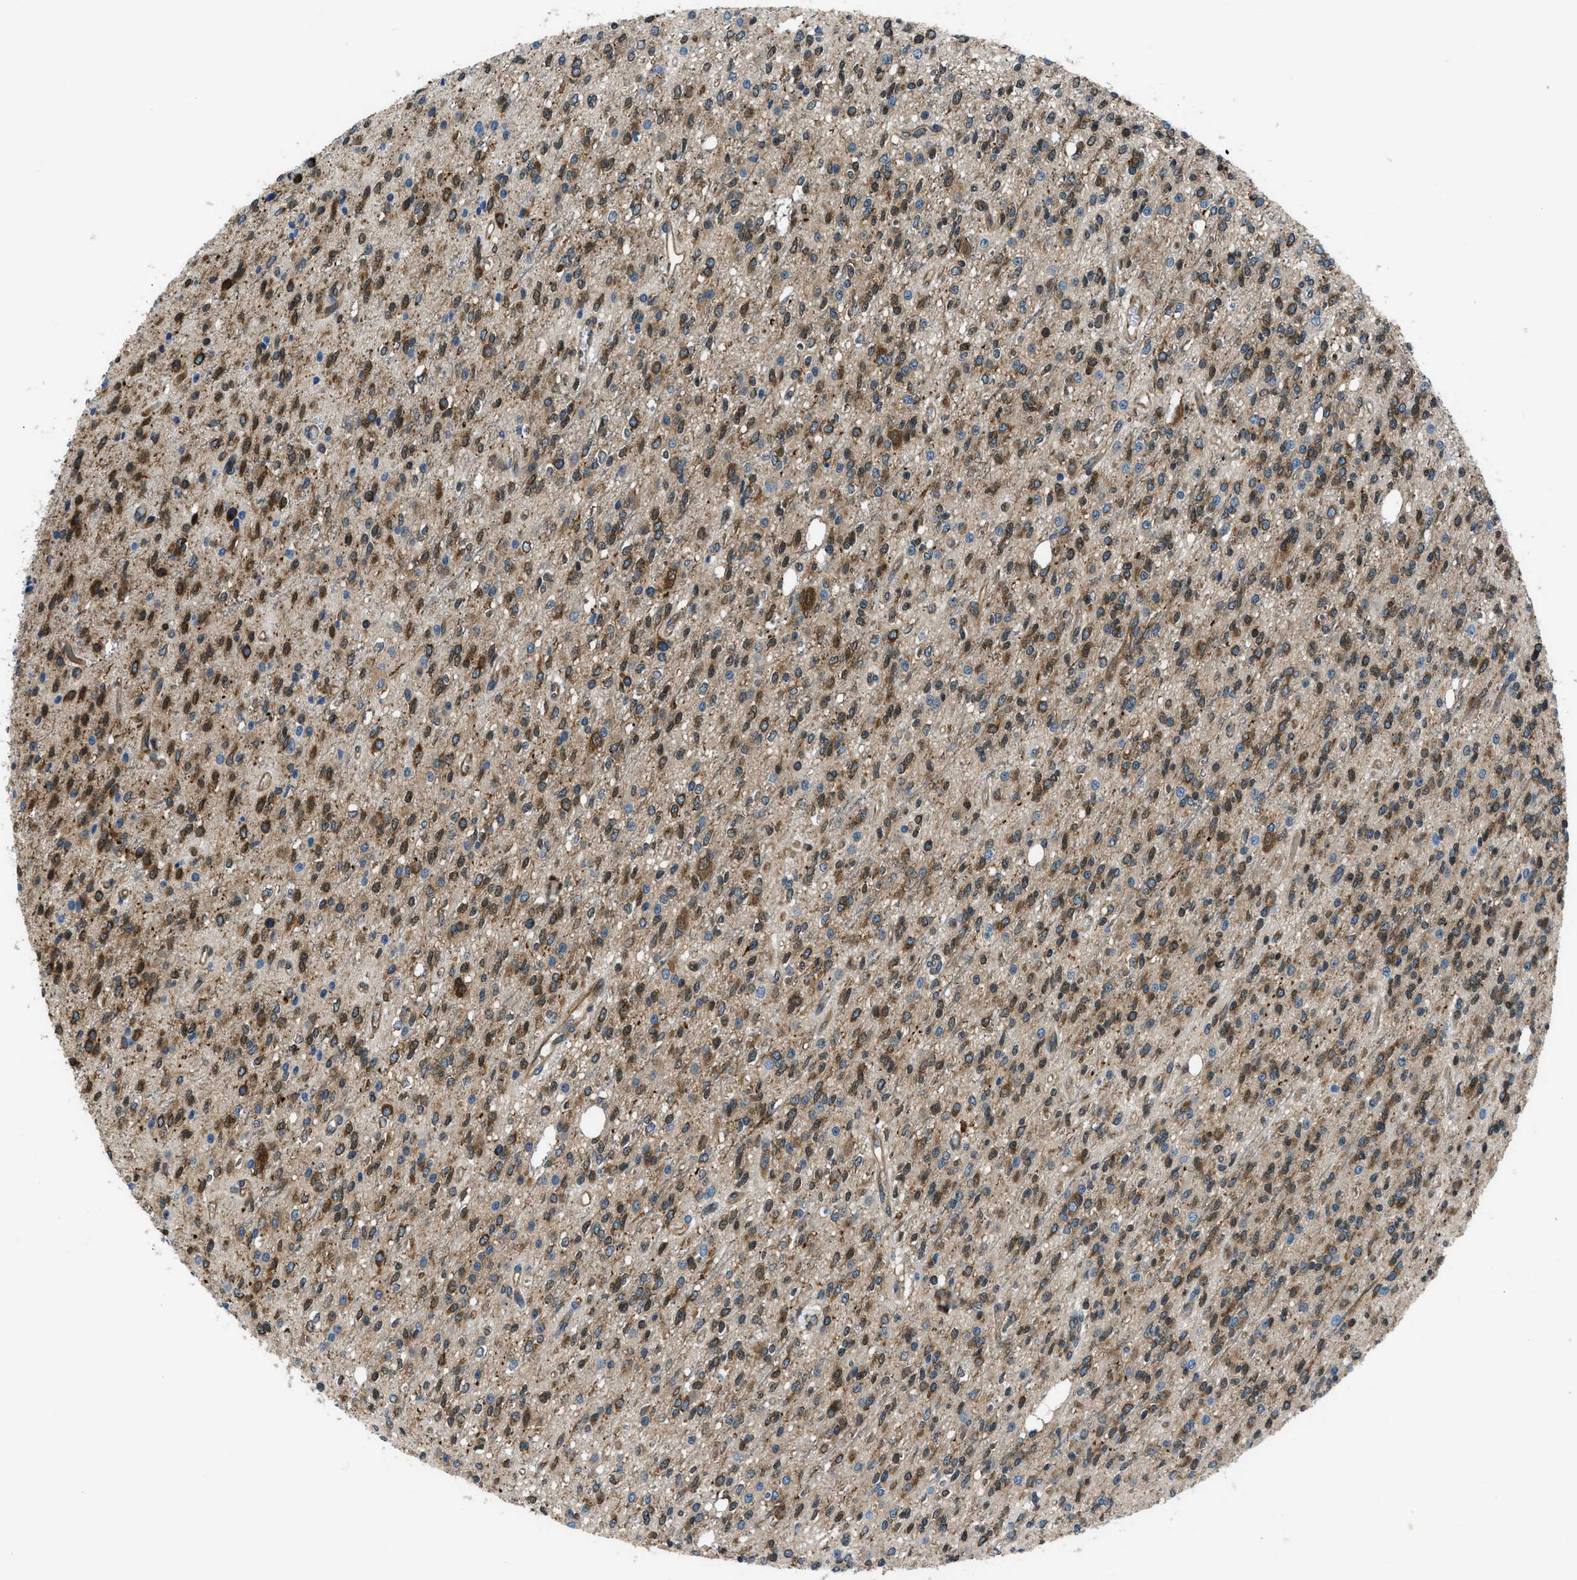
{"staining": {"intensity": "strong", "quantity": ">75%", "location": "cytoplasmic/membranous"}, "tissue": "glioma", "cell_type": "Tumor cells", "image_type": "cancer", "snomed": [{"axis": "morphology", "description": "Glioma, malignant, High grade"}, {"axis": "topography", "description": "Brain"}], "caption": "Glioma stained for a protein shows strong cytoplasmic/membranous positivity in tumor cells.", "gene": "ARFGAP2", "patient": {"sex": "male", "age": 34}}